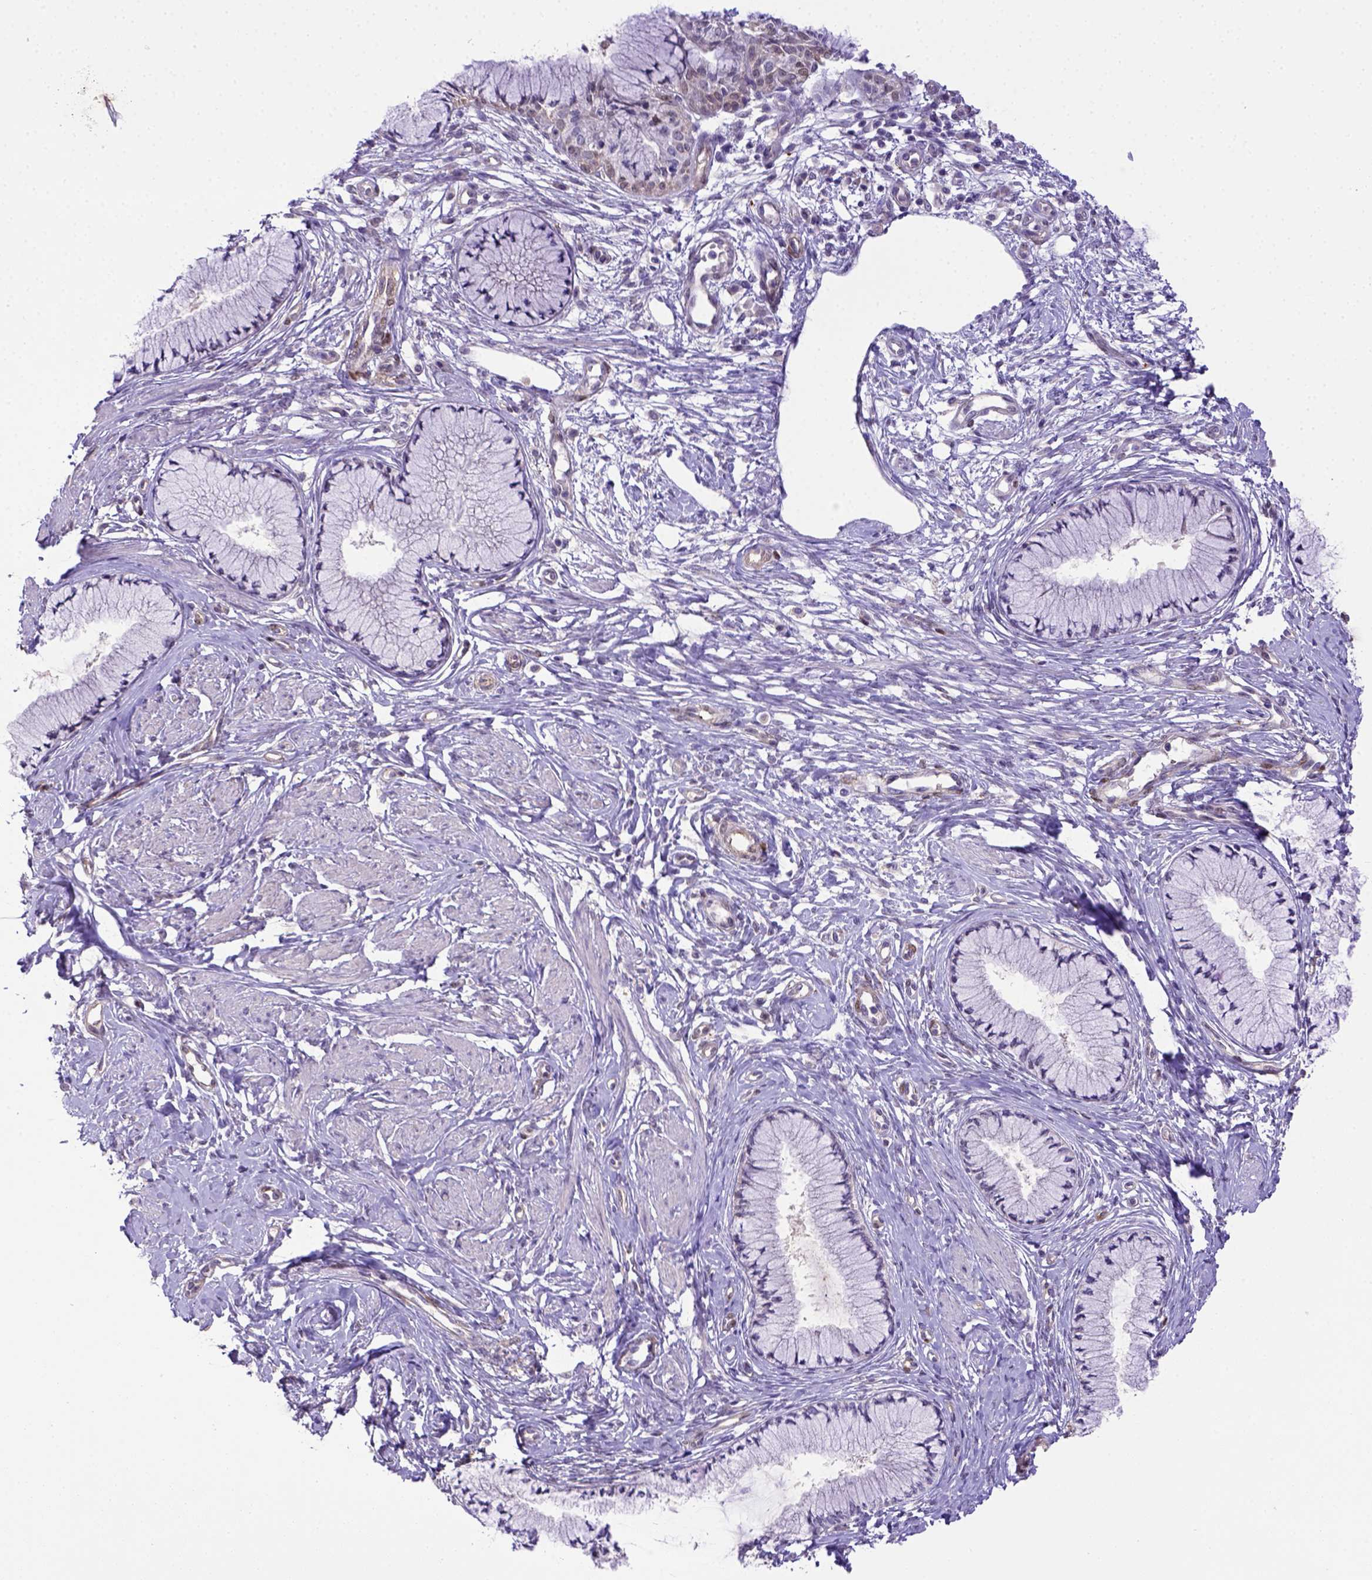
{"staining": {"intensity": "negative", "quantity": "none", "location": "none"}, "tissue": "cervix", "cell_type": "Glandular cells", "image_type": "normal", "snomed": [{"axis": "morphology", "description": "Normal tissue, NOS"}, {"axis": "topography", "description": "Cervix"}], "caption": "This is an immunohistochemistry micrograph of normal human cervix. There is no expression in glandular cells.", "gene": "BTN1A1", "patient": {"sex": "female", "age": 37}}